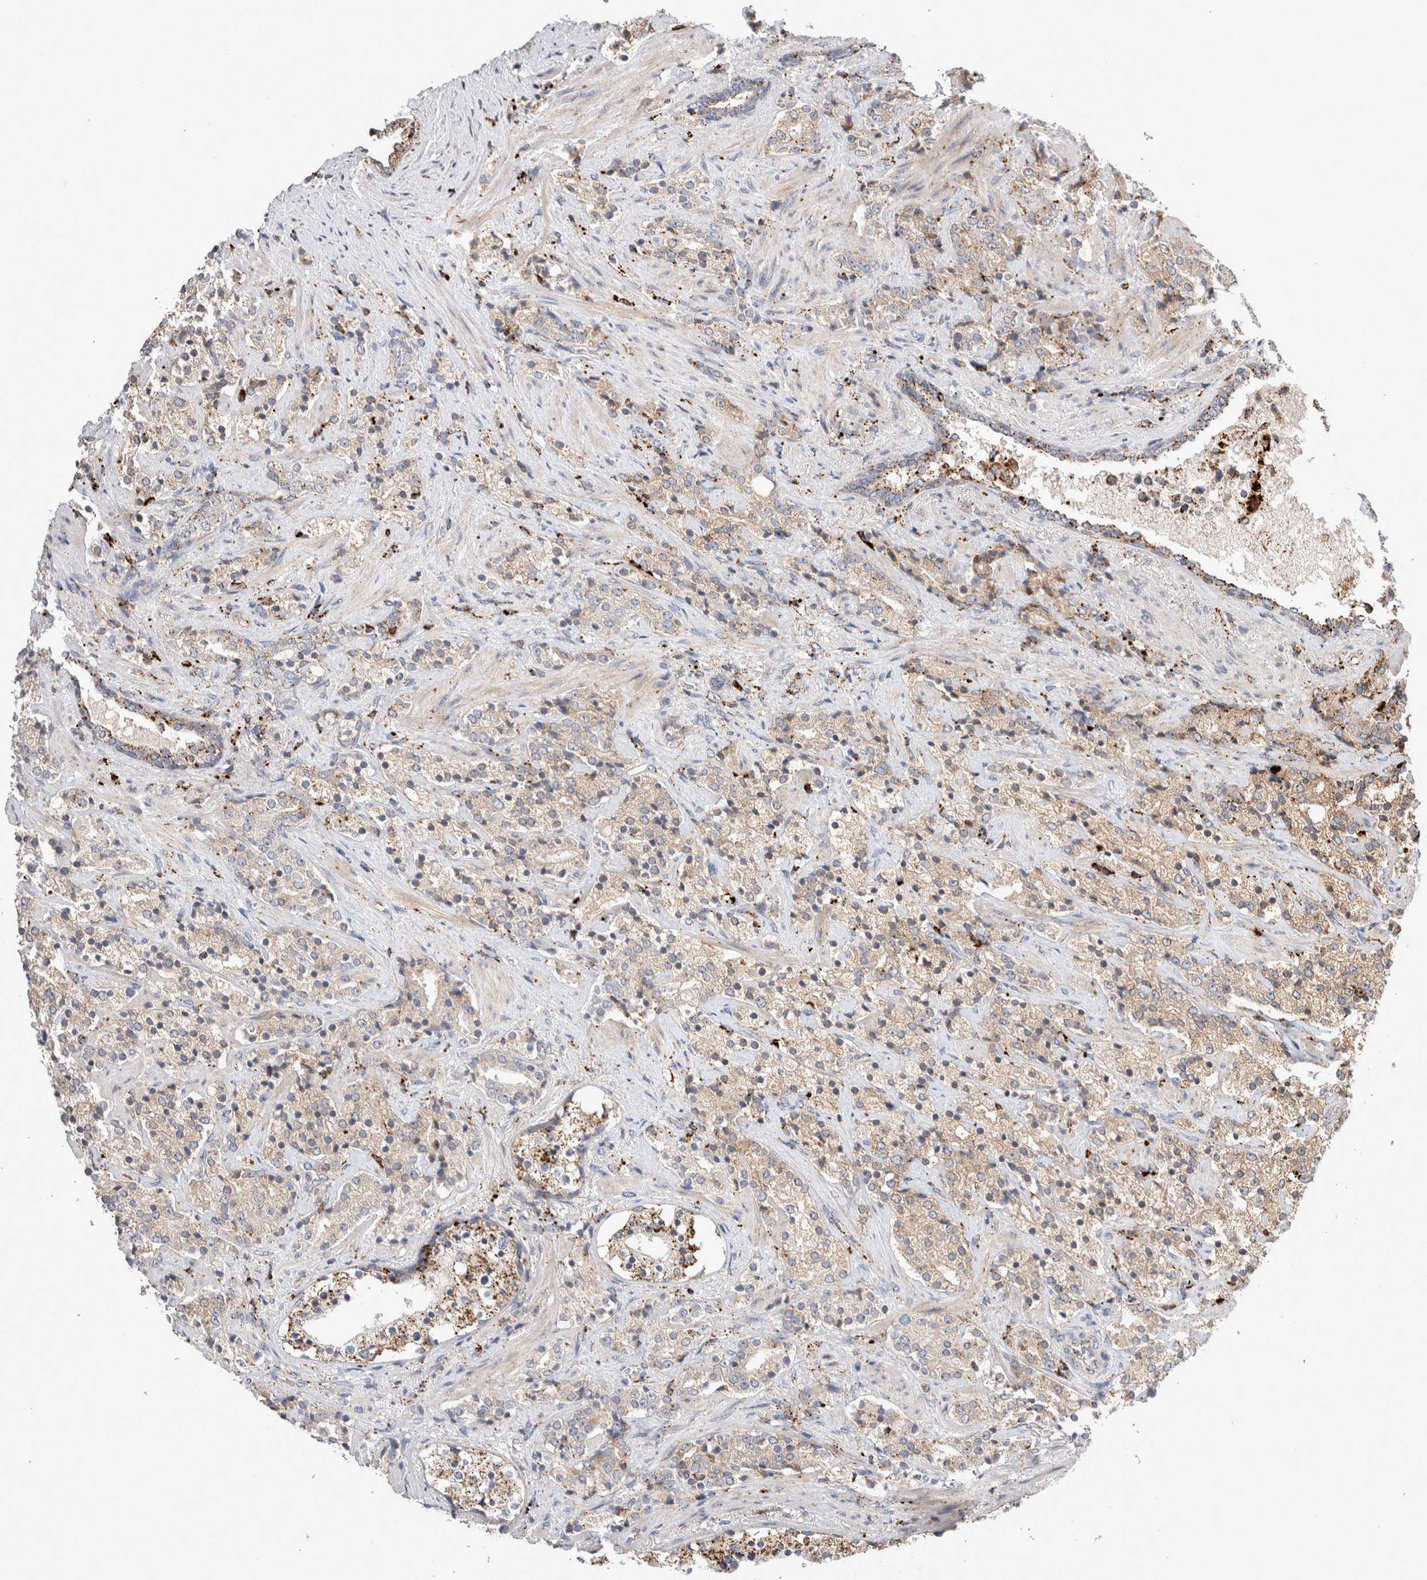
{"staining": {"intensity": "weak", "quantity": ">75%", "location": "cytoplasmic/membranous"}, "tissue": "prostate cancer", "cell_type": "Tumor cells", "image_type": "cancer", "snomed": [{"axis": "morphology", "description": "Adenocarcinoma, High grade"}, {"axis": "topography", "description": "Prostate"}], "caption": "This photomicrograph demonstrates prostate cancer stained with IHC to label a protein in brown. The cytoplasmic/membranous of tumor cells show weak positivity for the protein. Nuclei are counter-stained blue.", "gene": "CTSA", "patient": {"sex": "male", "age": 71}}